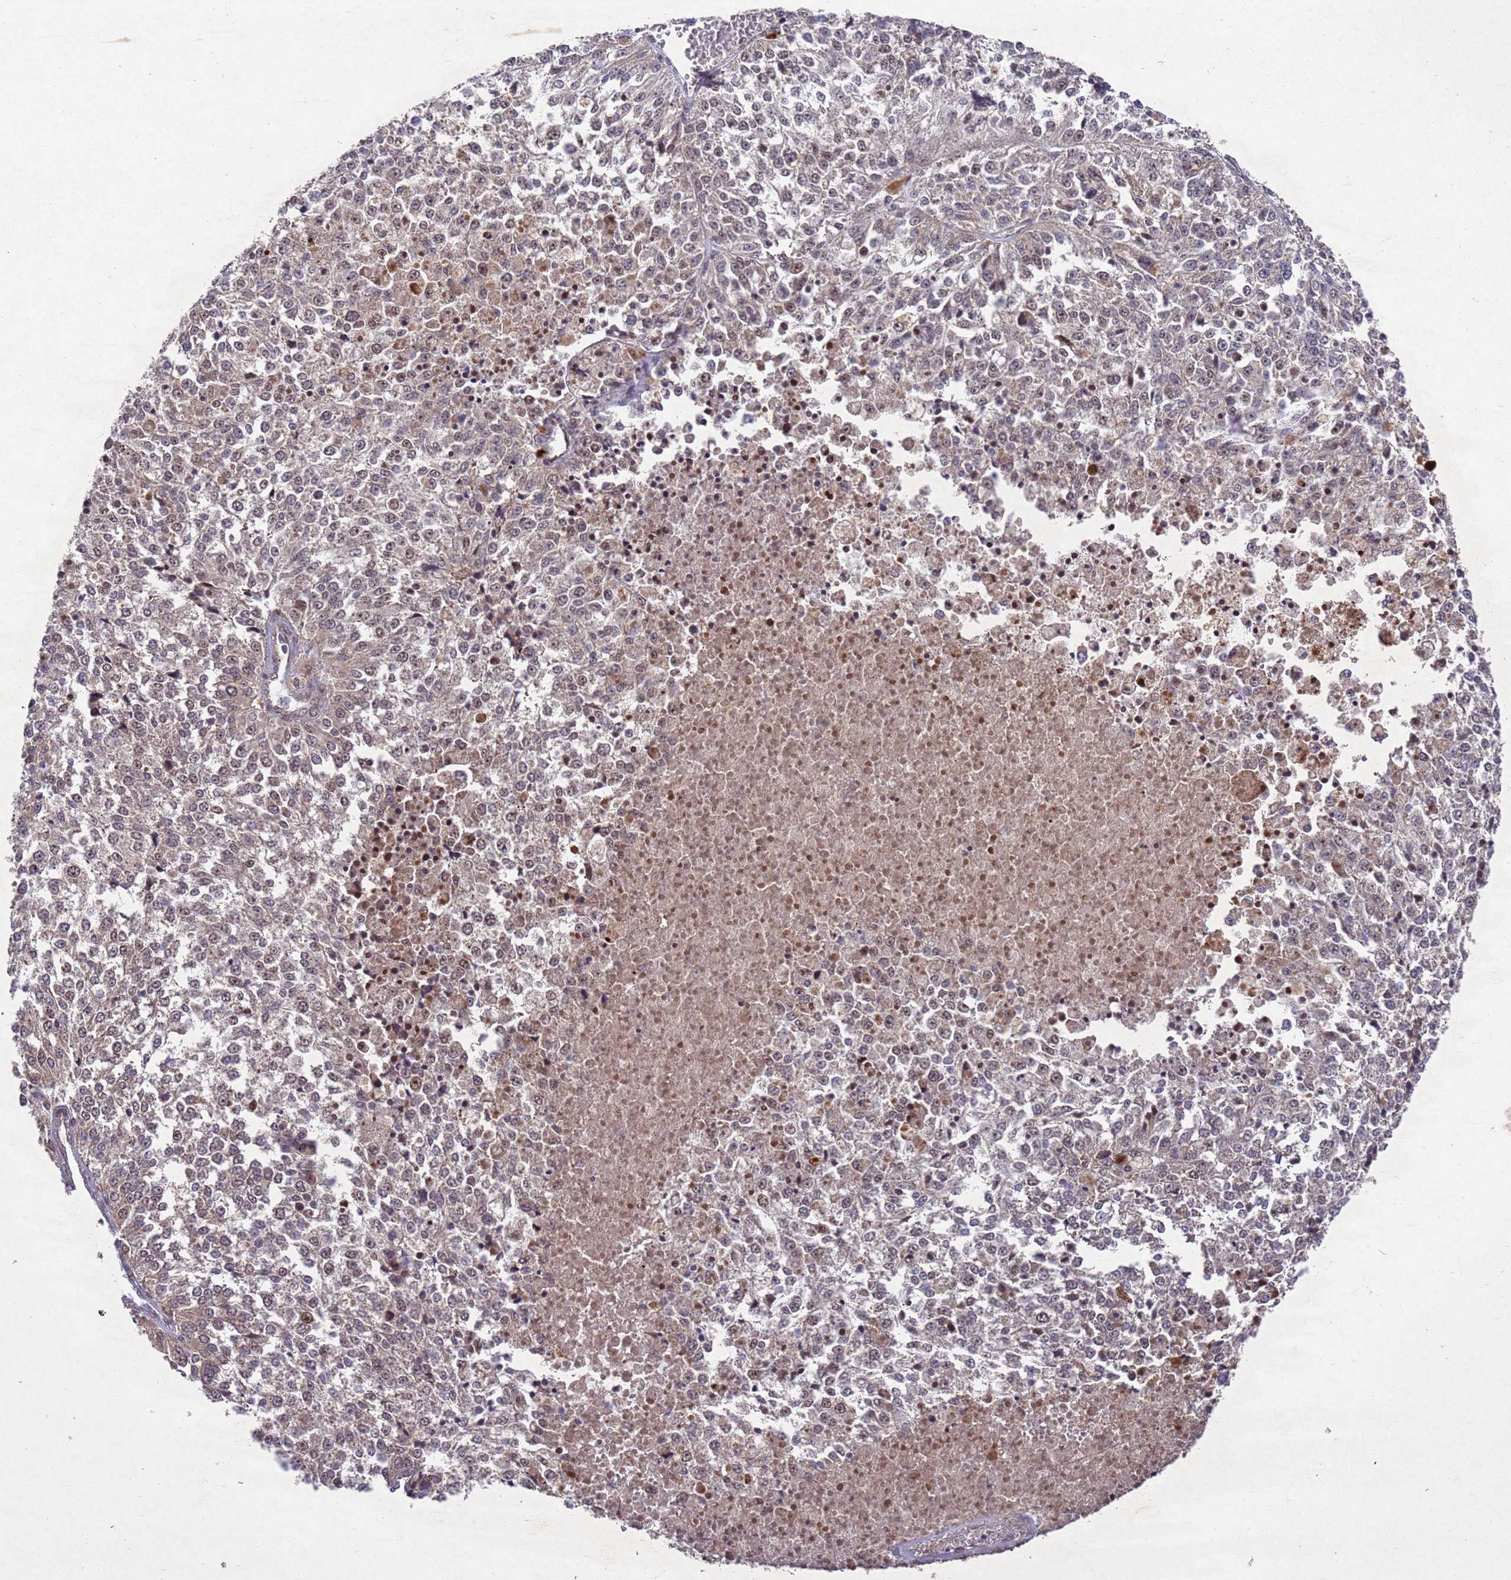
{"staining": {"intensity": "moderate", "quantity": "<25%", "location": "nuclear"}, "tissue": "melanoma", "cell_type": "Tumor cells", "image_type": "cancer", "snomed": [{"axis": "morphology", "description": "Malignant melanoma, NOS"}, {"axis": "topography", "description": "Skin"}], "caption": "Protein analysis of malignant melanoma tissue reveals moderate nuclear staining in approximately <25% of tumor cells.", "gene": "TBK1", "patient": {"sex": "female", "age": 64}}